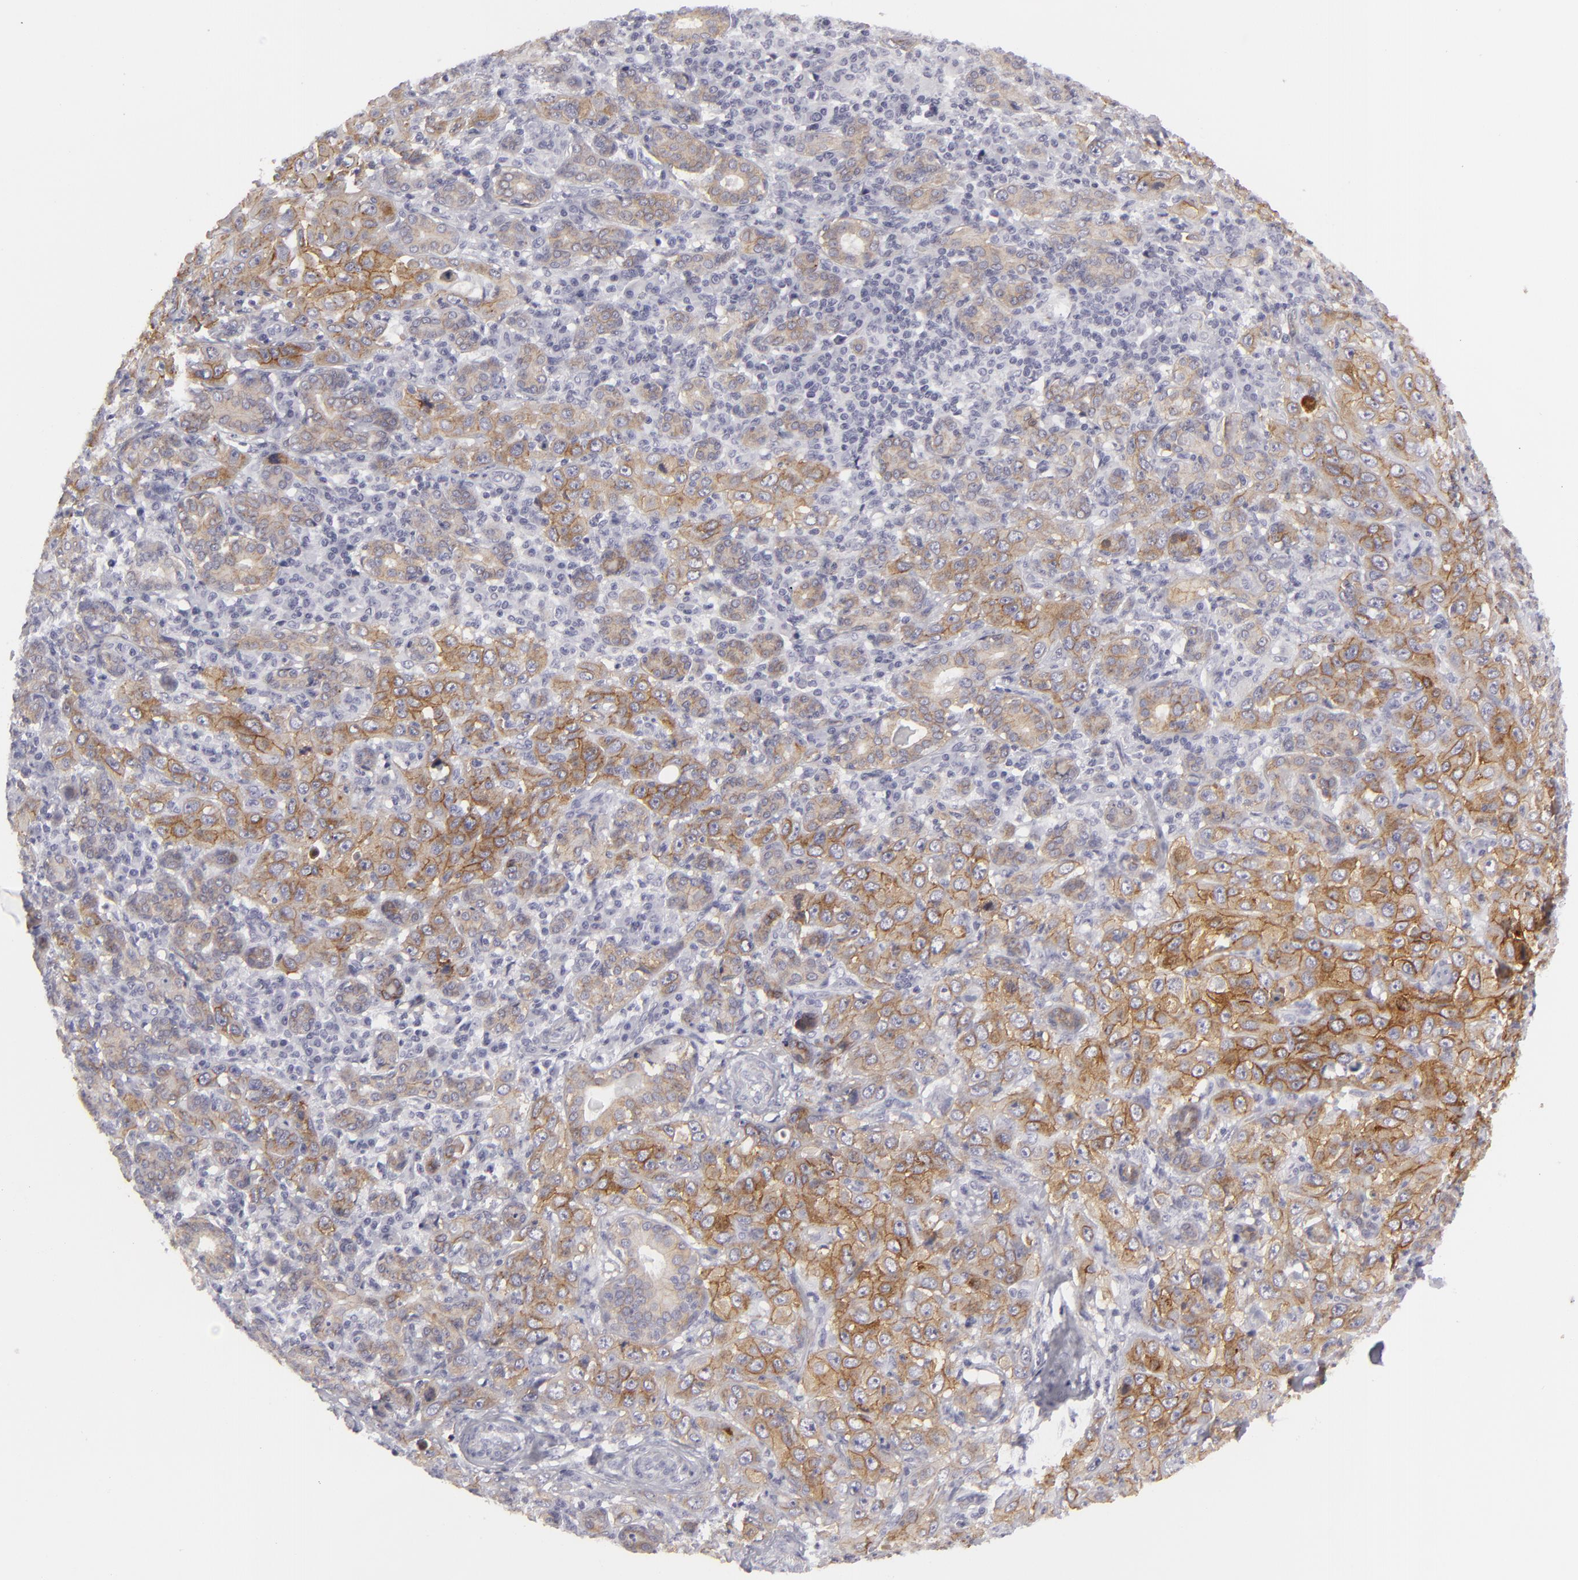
{"staining": {"intensity": "moderate", "quantity": ">75%", "location": "cytoplasmic/membranous"}, "tissue": "skin cancer", "cell_type": "Tumor cells", "image_type": "cancer", "snomed": [{"axis": "morphology", "description": "Squamous cell carcinoma, NOS"}, {"axis": "topography", "description": "Skin"}], "caption": "A histopathology image of squamous cell carcinoma (skin) stained for a protein displays moderate cytoplasmic/membranous brown staining in tumor cells.", "gene": "JUP", "patient": {"sex": "male", "age": 84}}